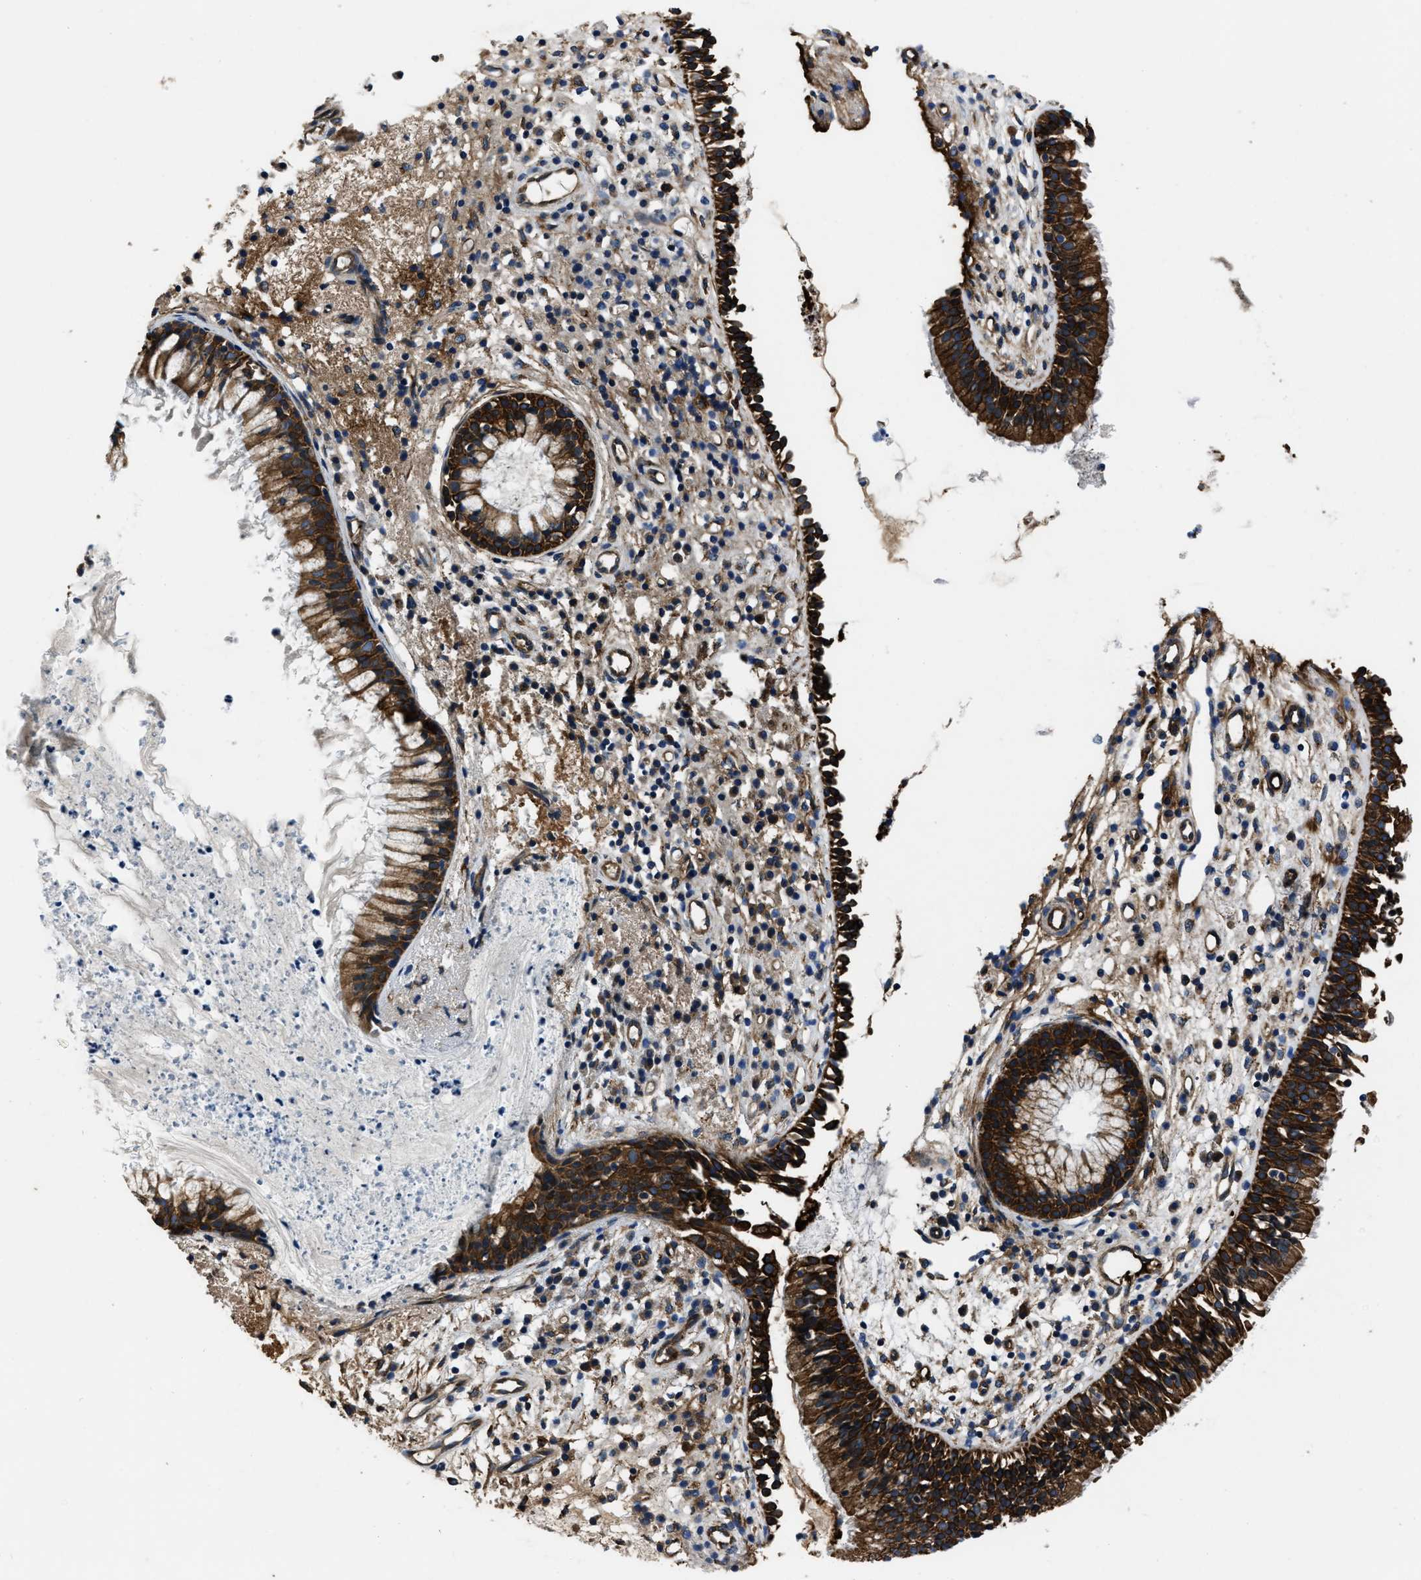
{"staining": {"intensity": "strong", "quantity": ">75%", "location": "cytoplasmic/membranous"}, "tissue": "nasopharynx", "cell_type": "Respiratory epithelial cells", "image_type": "normal", "snomed": [{"axis": "morphology", "description": "Normal tissue, NOS"}, {"axis": "topography", "description": "Nasopharynx"}], "caption": "A micrograph of human nasopharynx stained for a protein exhibits strong cytoplasmic/membranous brown staining in respiratory epithelial cells. Nuclei are stained in blue.", "gene": "ERC1", "patient": {"sex": "male", "age": 21}}